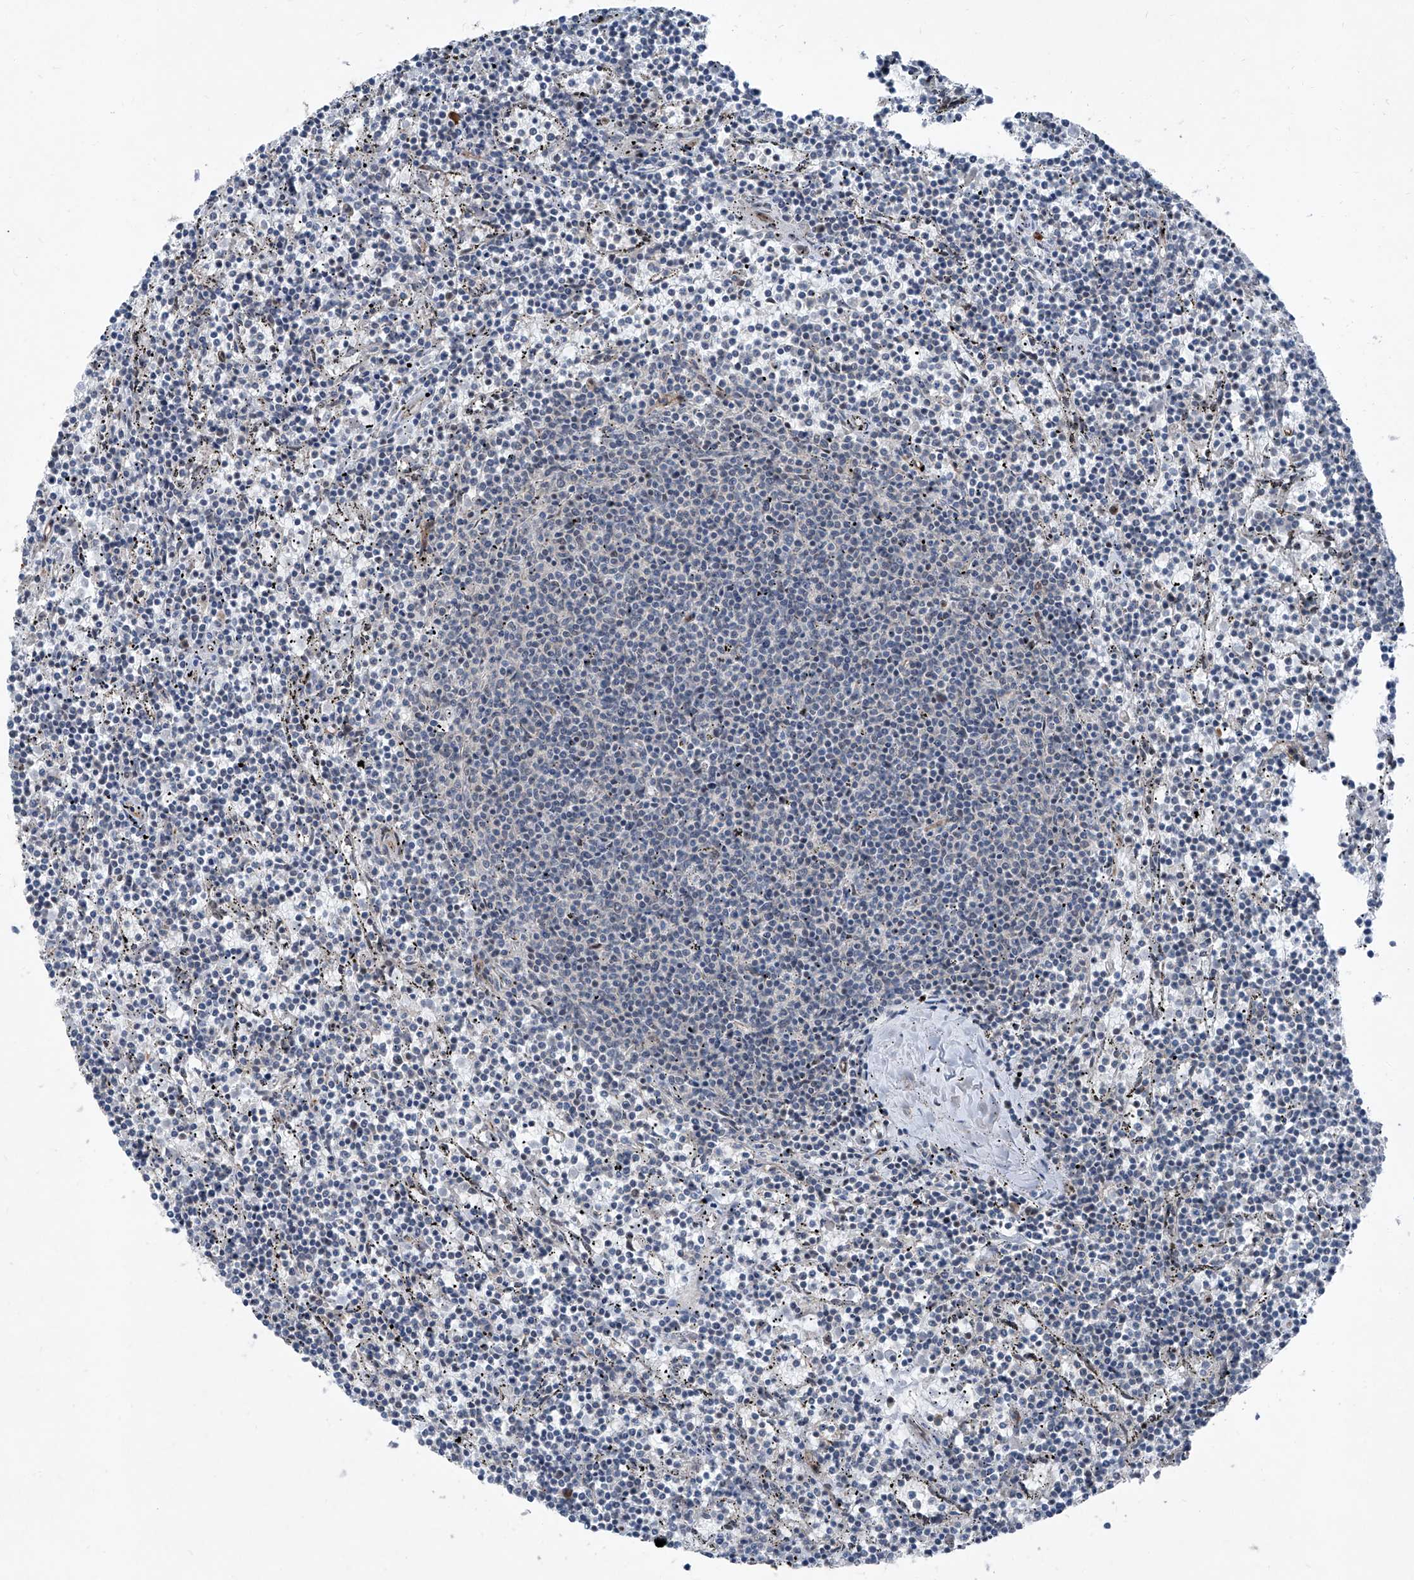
{"staining": {"intensity": "negative", "quantity": "none", "location": "none"}, "tissue": "lymphoma", "cell_type": "Tumor cells", "image_type": "cancer", "snomed": [{"axis": "morphology", "description": "Malignant lymphoma, non-Hodgkin's type, Low grade"}, {"axis": "topography", "description": "Spleen"}], "caption": "Immunohistochemistry (IHC) photomicrograph of neoplastic tissue: malignant lymphoma, non-Hodgkin's type (low-grade) stained with DAB (3,3'-diaminobenzidine) reveals no significant protein positivity in tumor cells.", "gene": "COA7", "patient": {"sex": "female", "age": 50}}